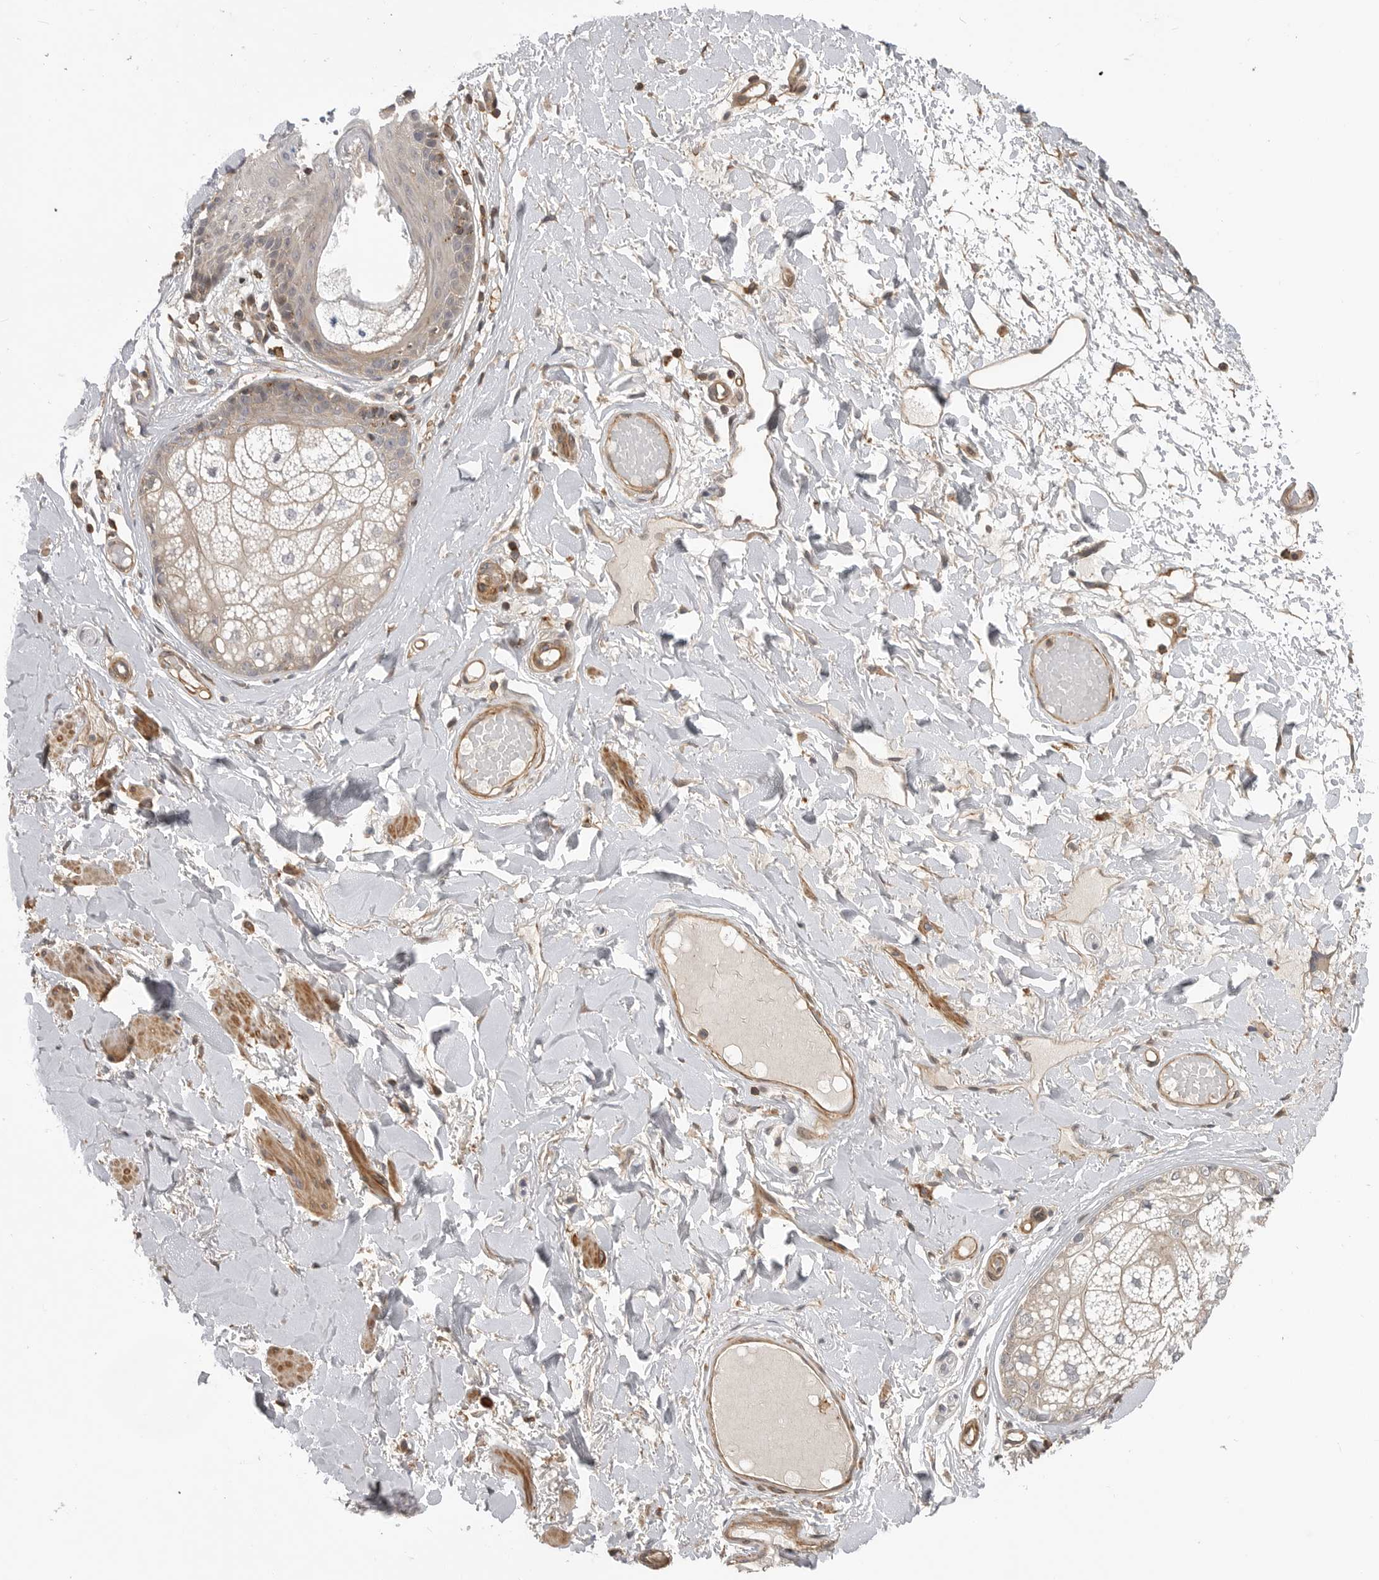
{"staining": {"intensity": "moderate", "quantity": "<25%", "location": "cytoplasmic/membranous"}, "tissue": "skin", "cell_type": "Epidermal cells", "image_type": "normal", "snomed": [{"axis": "morphology", "description": "Normal tissue, NOS"}, {"axis": "topography", "description": "Vulva"}], "caption": "Skin stained with immunohistochemistry (IHC) reveals moderate cytoplasmic/membranous positivity in approximately <25% of epidermal cells.", "gene": "TRIM56", "patient": {"sex": "female", "age": 73}}